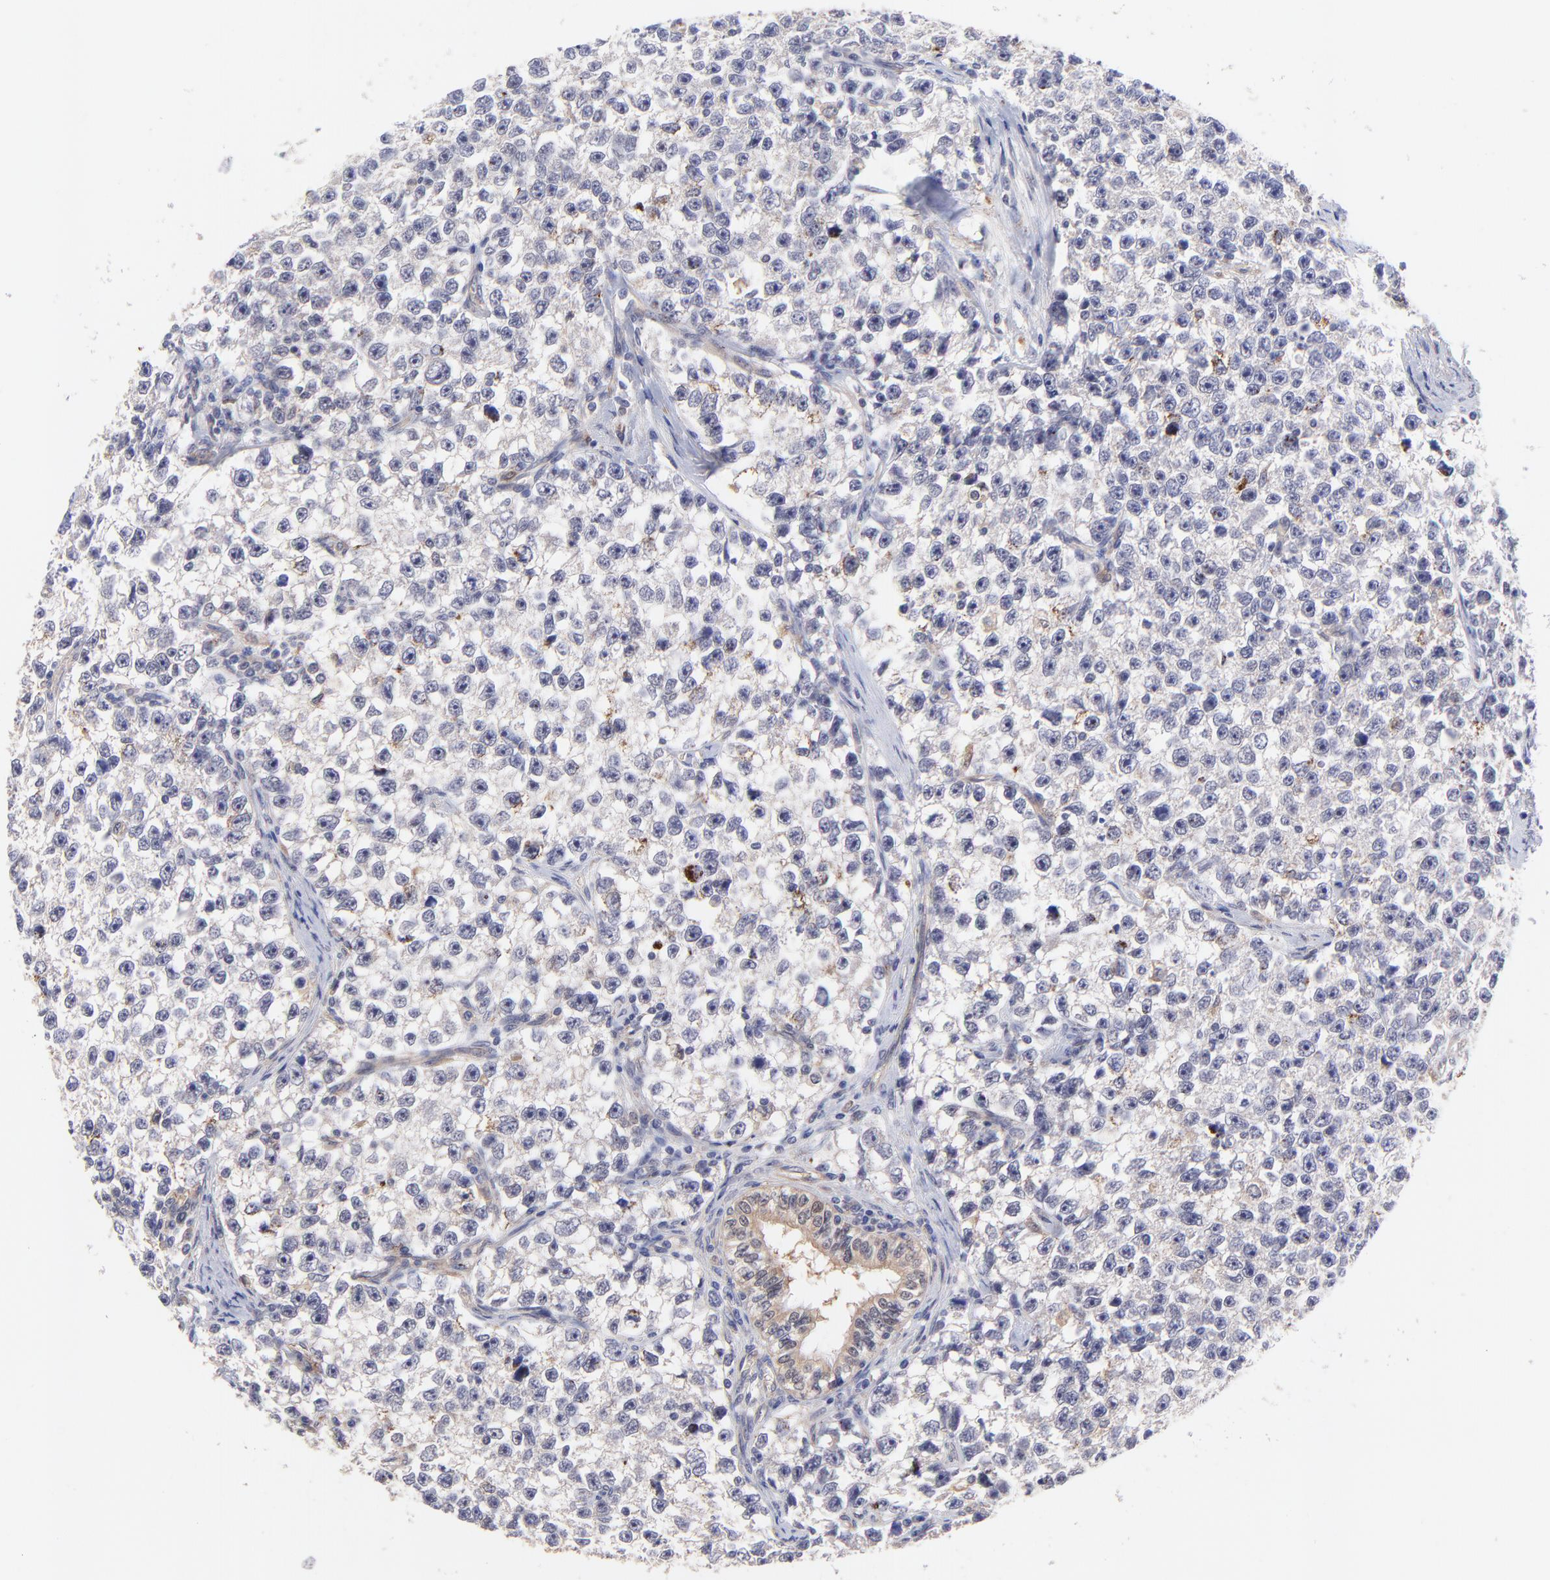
{"staining": {"intensity": "weak", "quantity": "25%-75%", "location": "cytoplasmic/membranous"}, "tissue": "testis cancer", "cell_type": "Tumor cells", "image_type": "cancer", "snomed": [{"axis": "morphology", "description": "Seminoma, NOS"}, {"axis": "morphology", "description": "Carcinoma, Embryonal, NOS"}, {"axis": "topography", "description": "Testis"}], "caption": "This is a micrograph of immunohistochemistry staining of testis cancer, which shows weak expression in the cytoplasmic/membranous of tumor cells.", "gene": "ZNF747", "patient": {"sex": "male", "age": 30}}